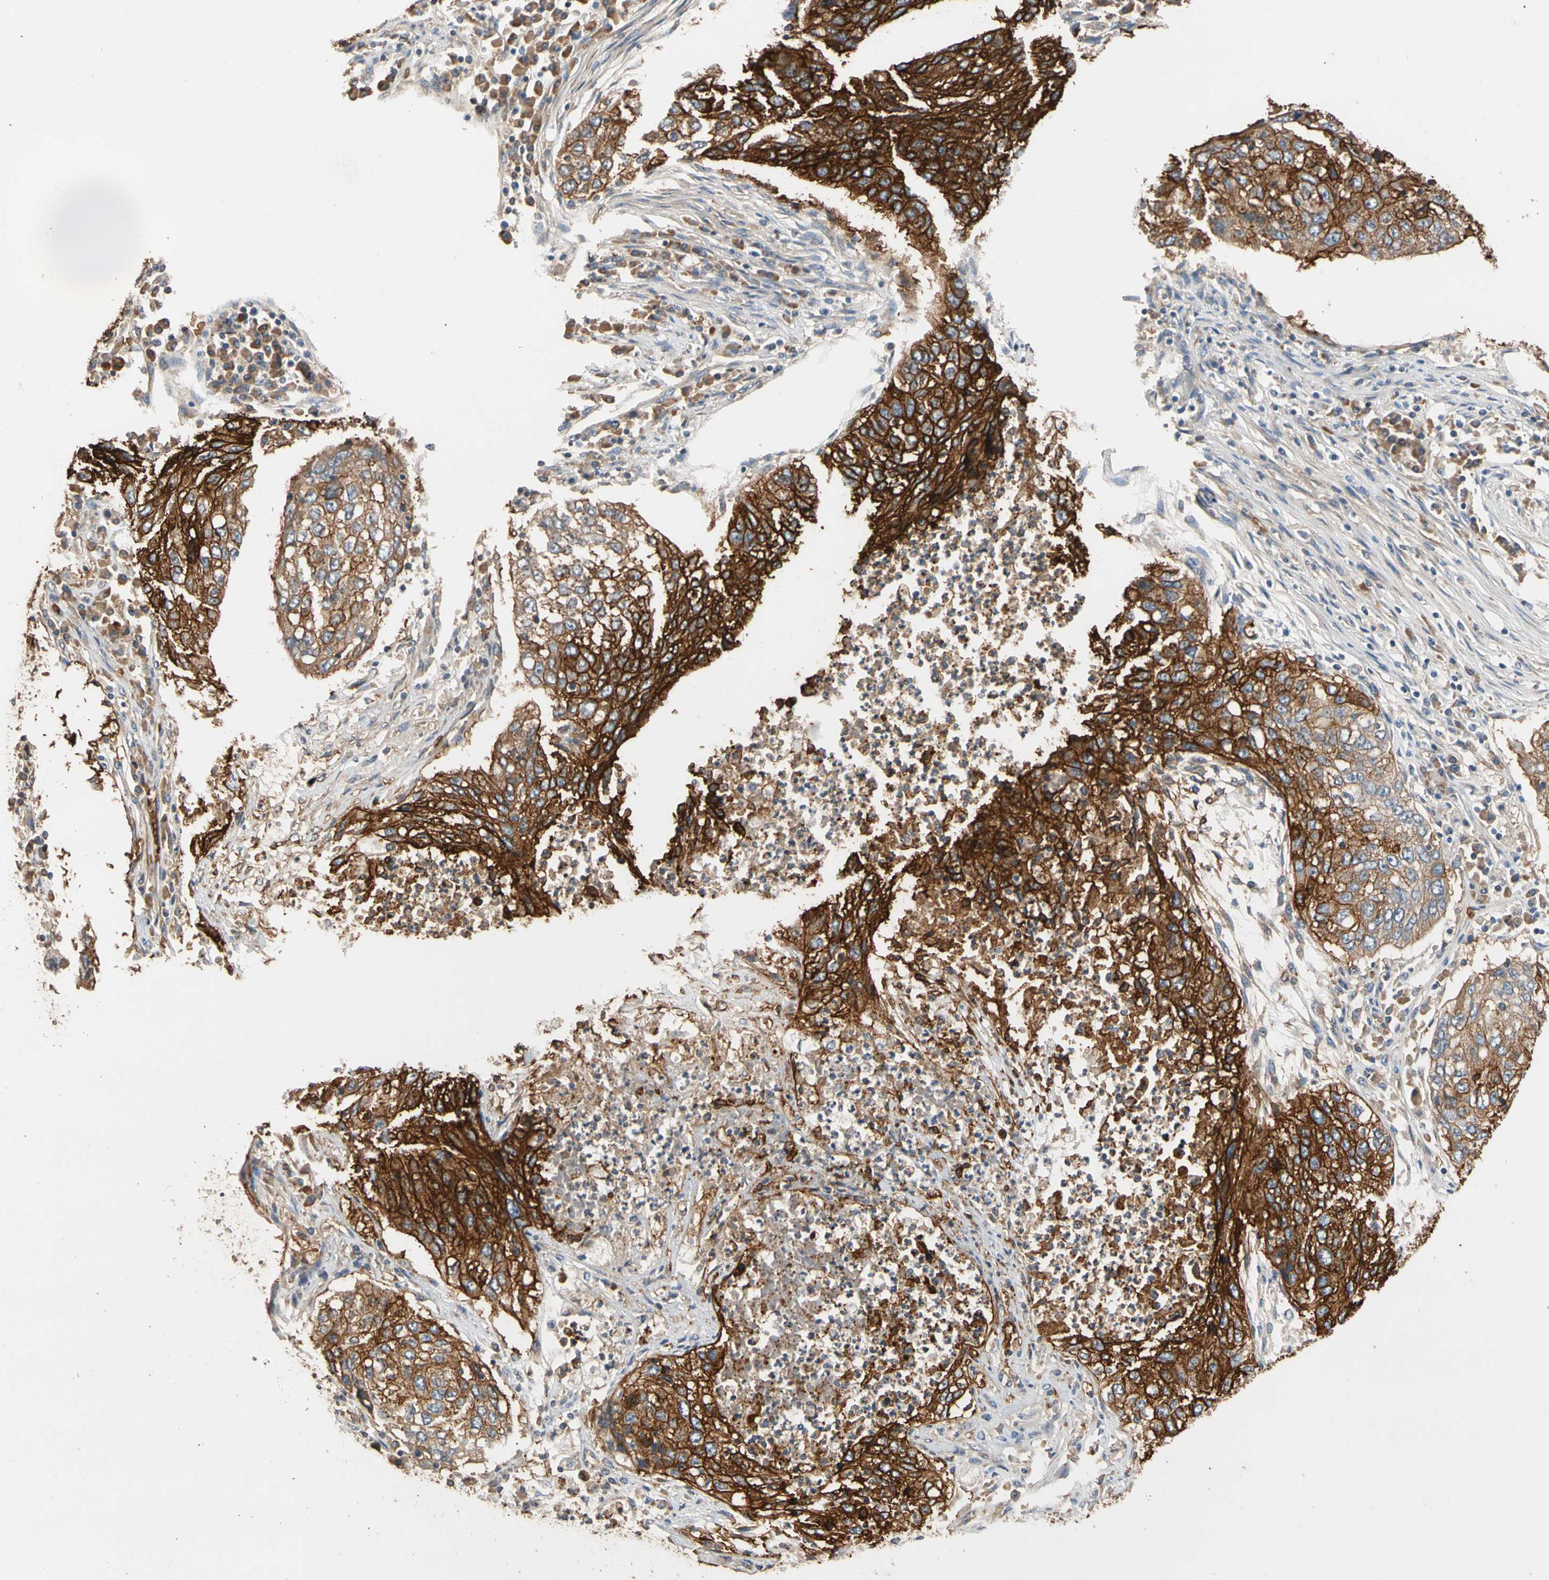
{"staining": {"intensity": "strong", "quantity": ">75%", "location": "cytoplasmic/membranous"}, "tissue": "lung cancer", "cell_type": "Tumor cells", "image_type": "cancer", "snomed": [{"axis": "morphology", "description": "Squamous cell carcinoma, NOS"}, {"axis": "topography", "description": "Lung"}], "caption": "Protein expression analysis of squamous cell carcinoma (lung) exhibits strong cytoplasmic/membranous staining in approximately >75% of tumor cells.", "gene": "RIOK2", "patient": {"sex": "female", "age": 63}}